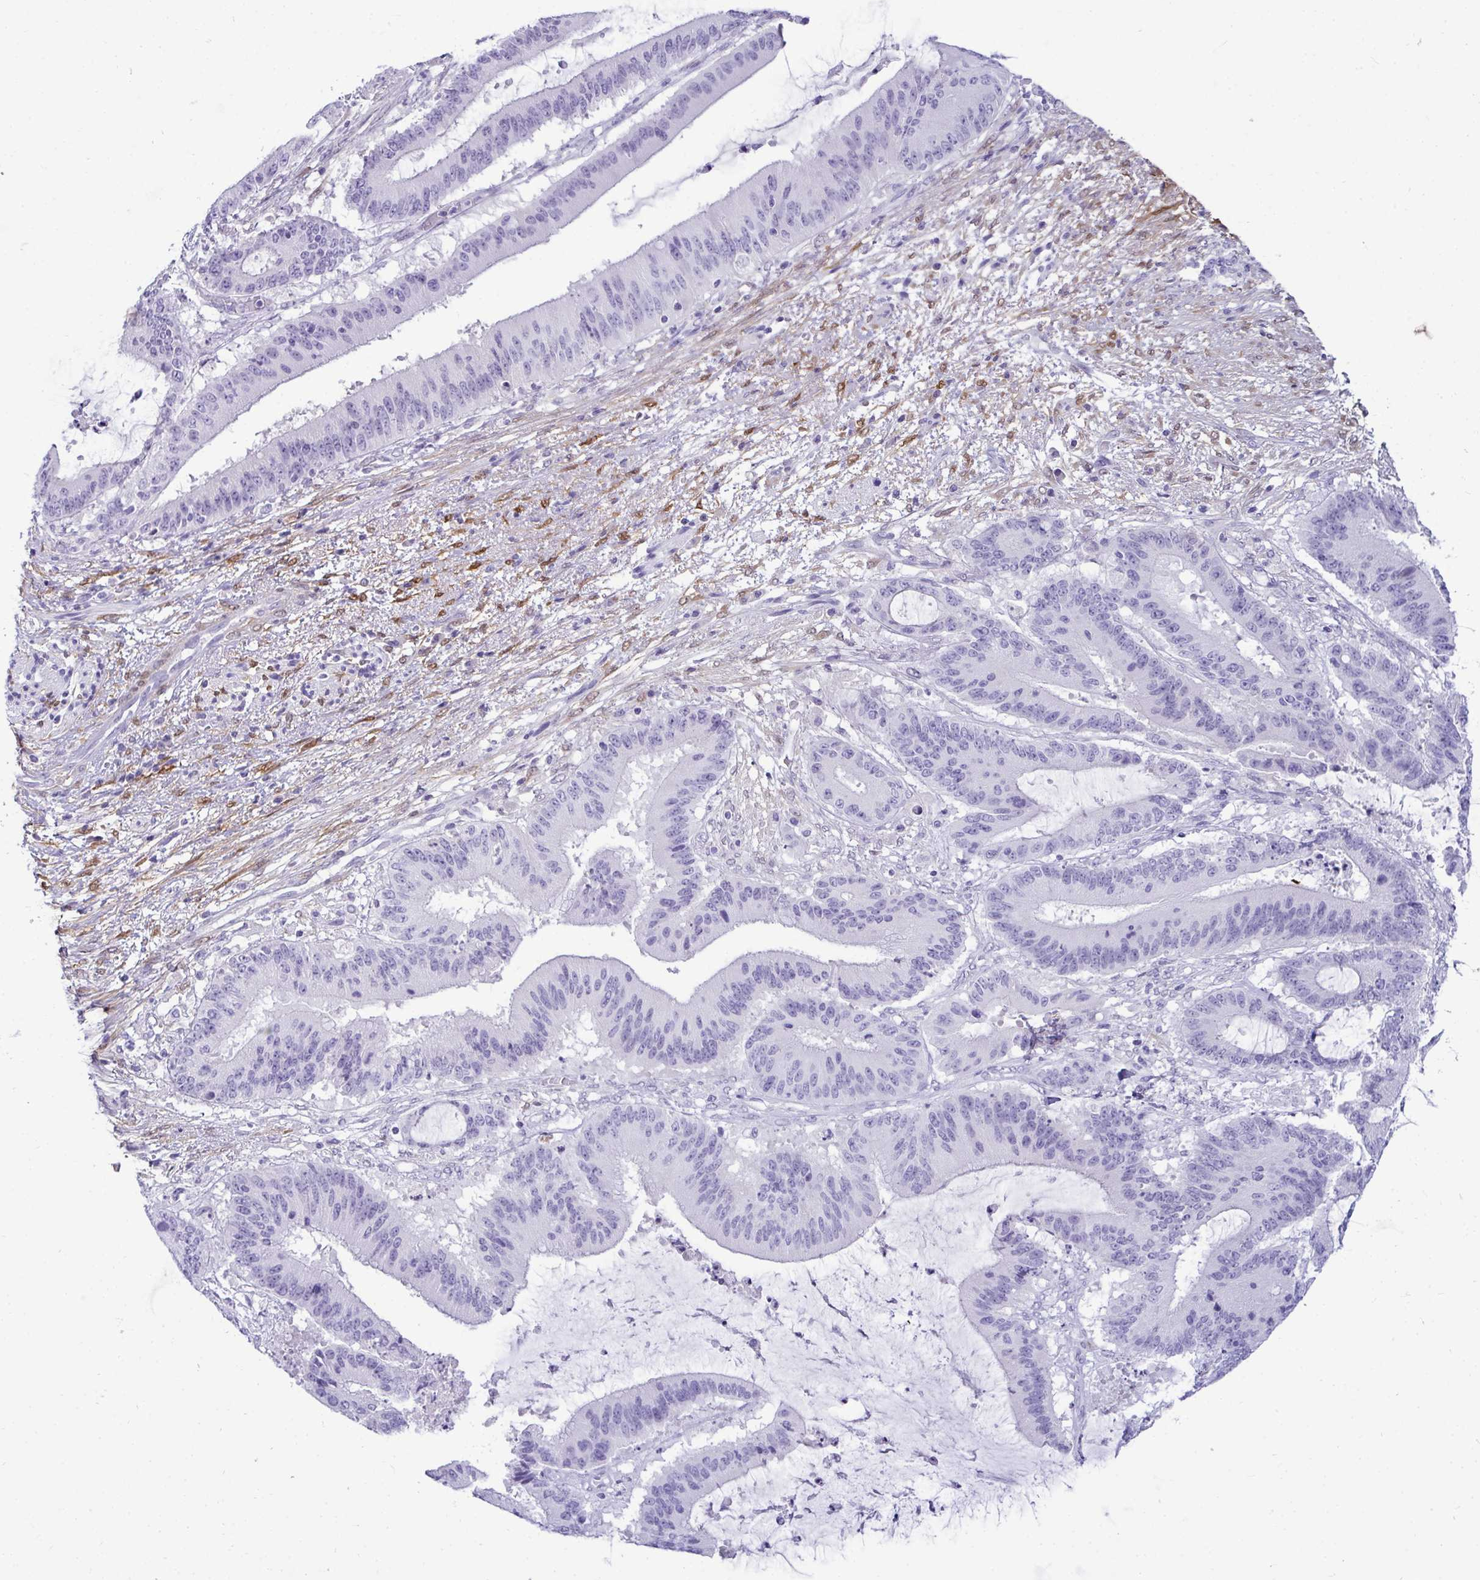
{"staining": {"intensity": "negative", "quantity": "none", "location": "none"}, "tissue": "liver cancer", "cell_type": "Tumor cells", "image_type": "cancer", "snomed": [{"axis": "morphology", "description": "Normal tissue, NOS"}, {"axis": "morphology", "description": "Cholangiocarcinoma"}, {"axis": "topography", "description": "Liver"}, {"axis": "topography", "description": "Peripheral nerve tissue"}], "caption": "Liver cancer stained for a protein using immunohistochemistry (IHC) displays no staining tumor cells.", "gene": "HSPB6", "patient": {"sex": "female", "age": 73}}